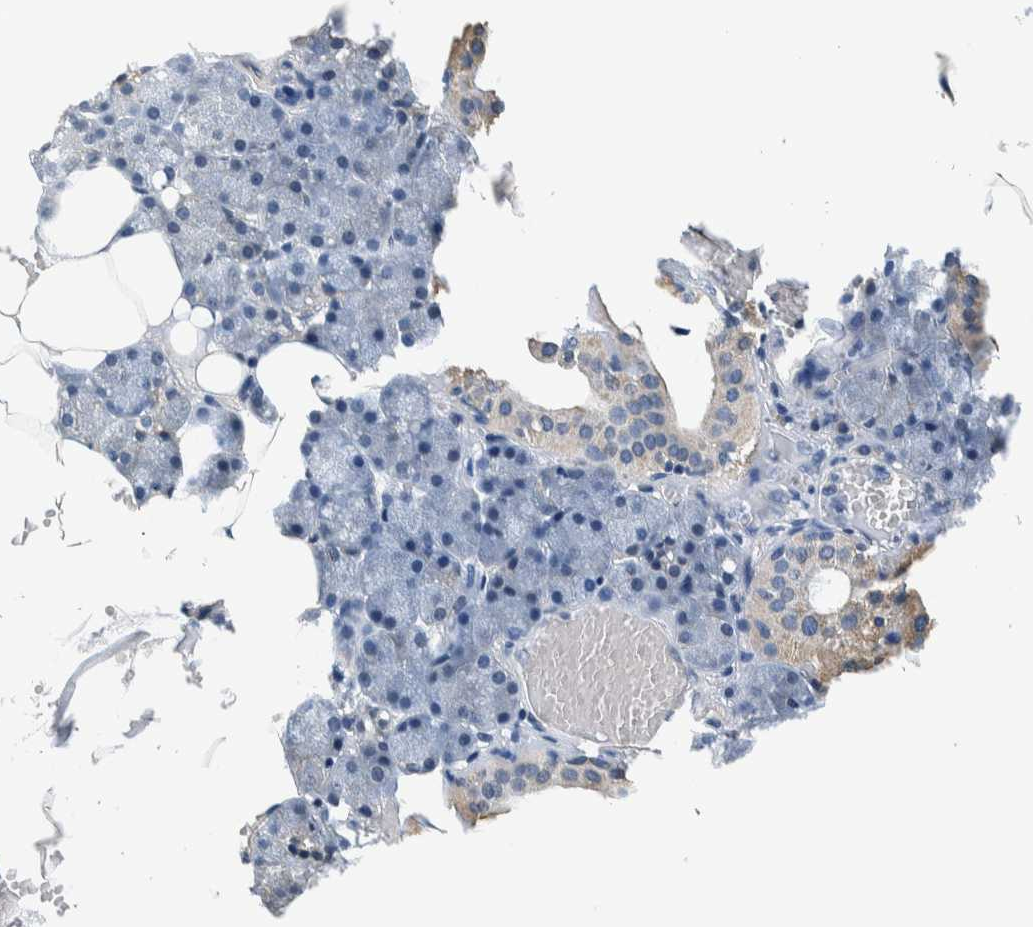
{"staining": {"intensity": "negative", "quantity": "none", "location": "none"}, "tissue": "salivary gland", "cell_type": "Glandular cells", "image_type": "normal", "snomed": [{"axis": "morphology", "description": "Normal tissue, NOS"}, {"axis": "topography", "description": "Salivary gland"}], "caption": "Protein analysis of unremarkable salivary gland exhibits no significant positivity in glandular cells. (DAB (3,3'-diaminobenzidine) immunohistochemistry (IHC) with hematoxylin counter stain).", "gene": "NIBAN2", "patient": {"sex": "male", "age": 62}}